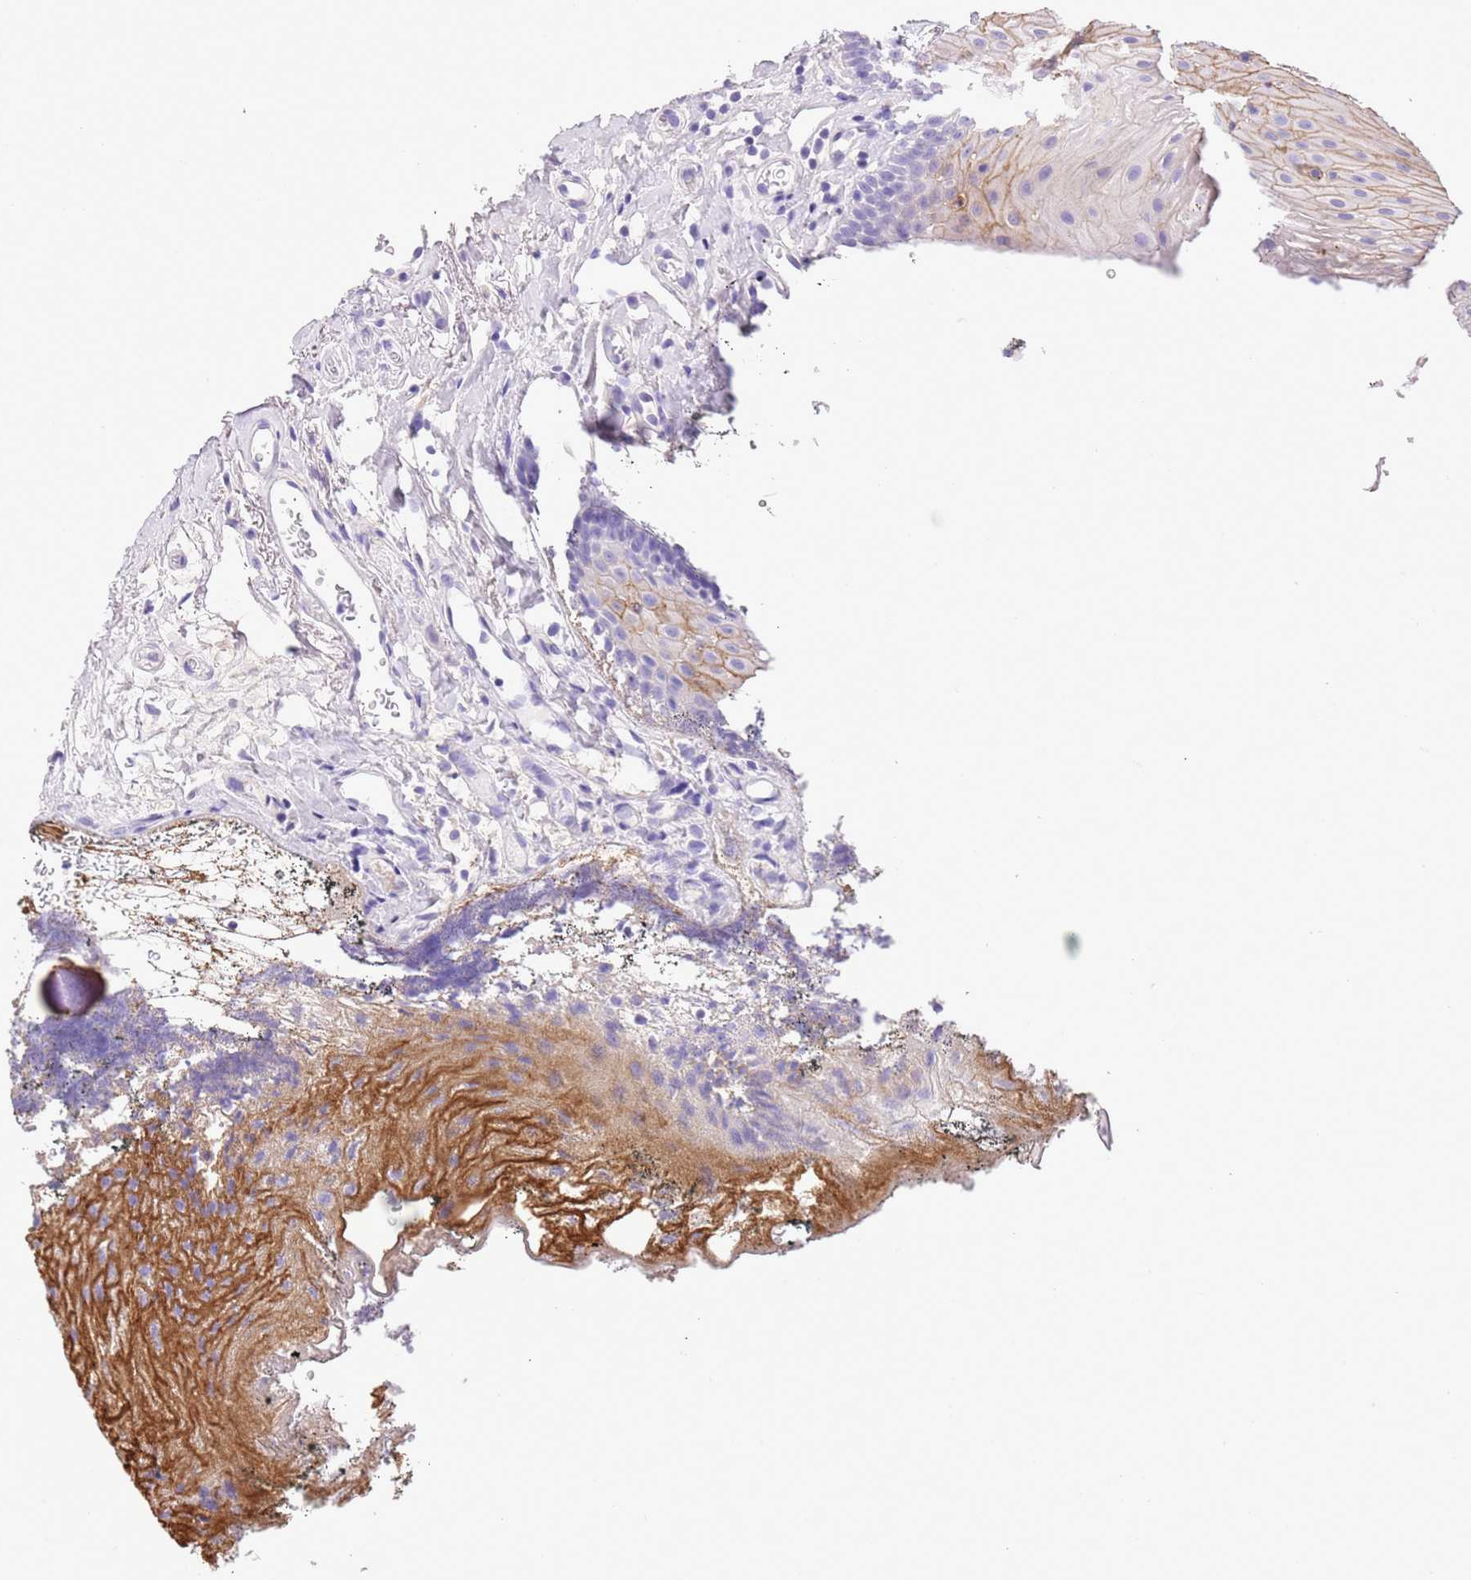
{"staining": {"intensity": "strong", "quantity": "<25%", "location": "cytoplasmic/membranous"}, "tissue": "oral mucosa", "cell_type": "Squamous epithelial cells", "image_type": "normal", "snomed": [{"axis": "morphology", "description": "Normal tissue, NOS"}, {"axis": "topography", "description": "Oral tissue"}], "caption": "Protein staining exhibits strong cytoplasmic/membranous staining in about <25% of squamous epithelial cells in normal oral mucosa.", "gene": "TBC1D10B", "patient": {"sex": "female", "age": 80}}